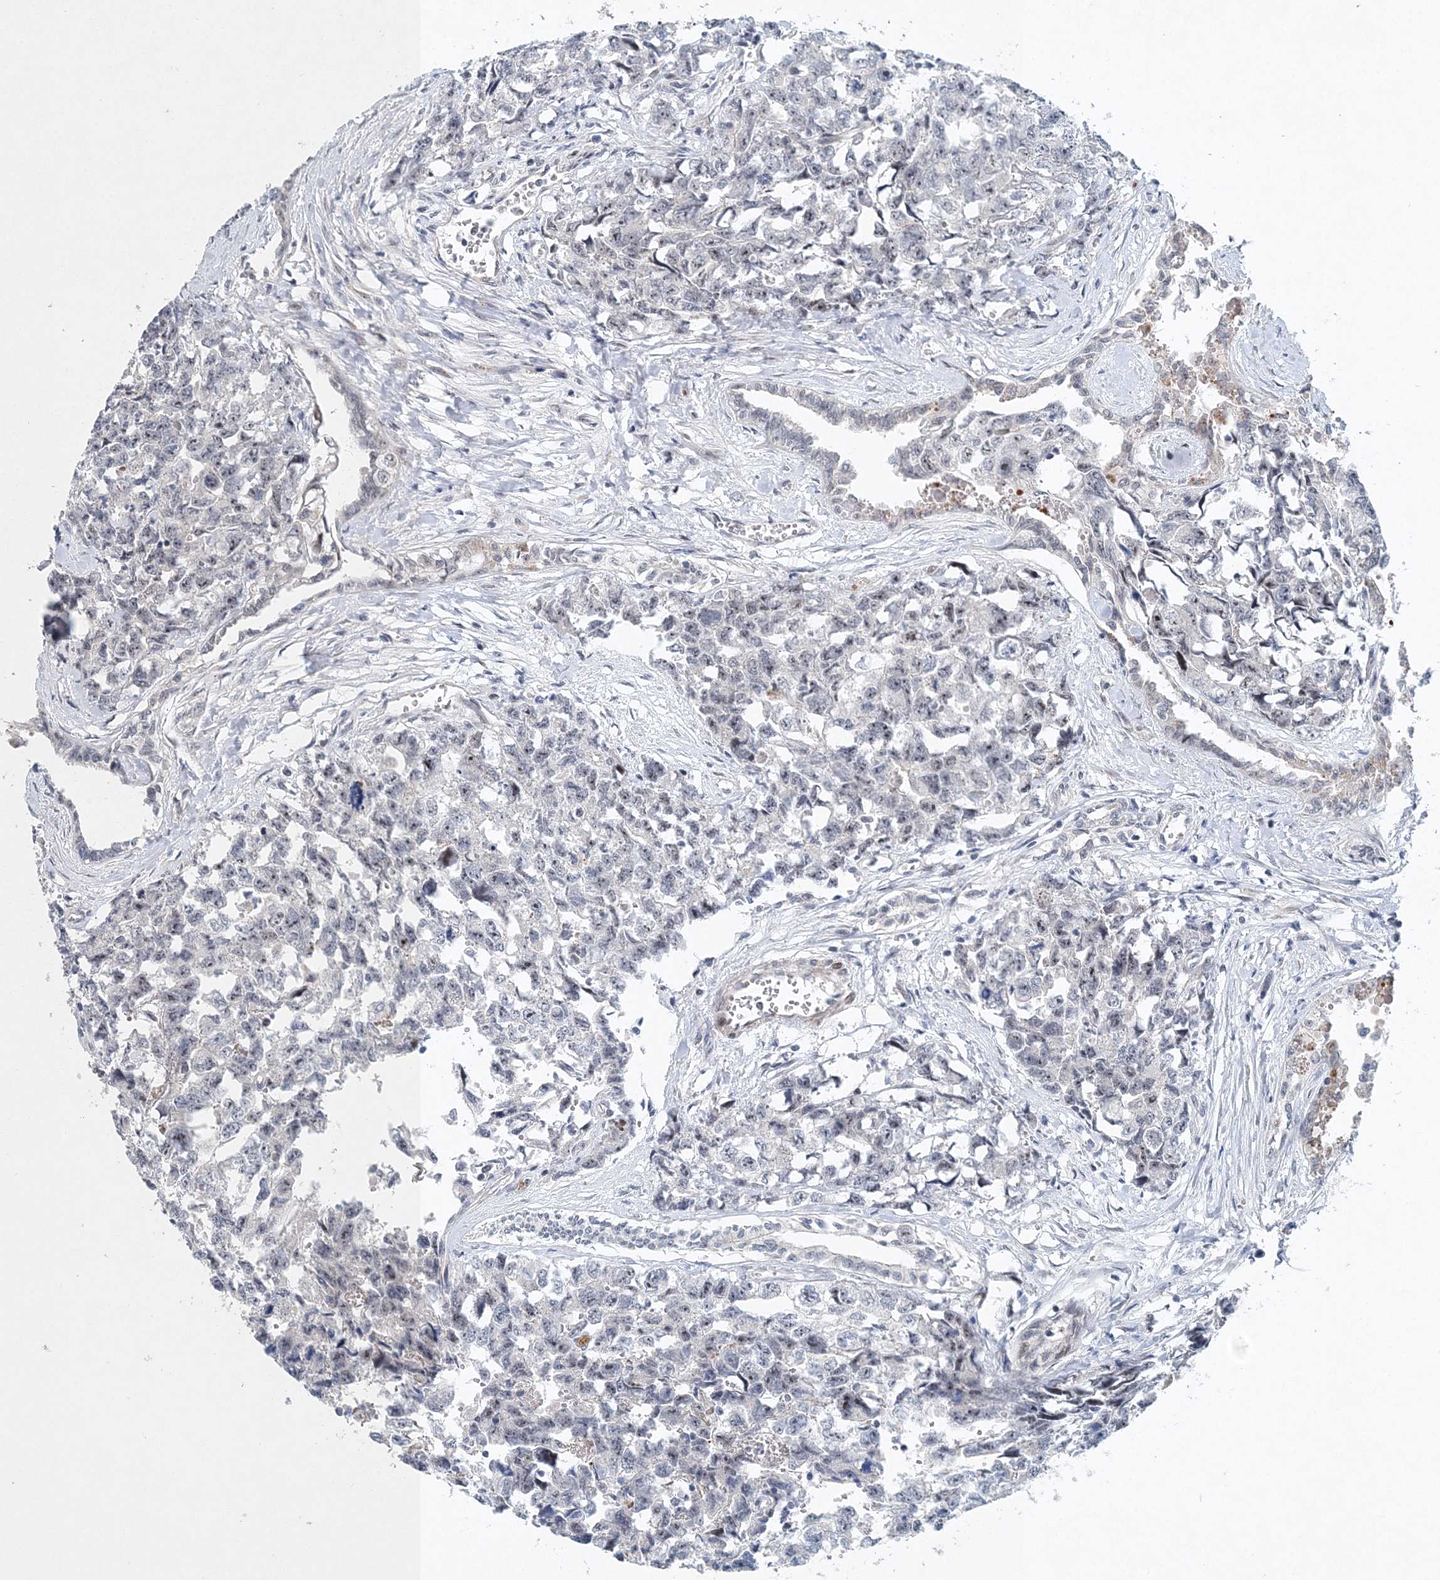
{"staining": {"intensity": "negative", "quantity": "none", "location": "none"}, "tissue": "testis cancer", "cell_type": "Tumor cells", "image_type": "cancer", "snomed": [{"axis": "morphology", "description": "Carcinoma, Embryonal, NOS"}, {"axis": "topography", "description": "Testis"}], "caption": "This is an immunohistochemistry (IHC) histopathology image of human testis cancer (embryonal carcinoma). There is no positivity in tumor cells.", "gene": "UIMC1", "patient": {"sex": "male", "age": 31}}